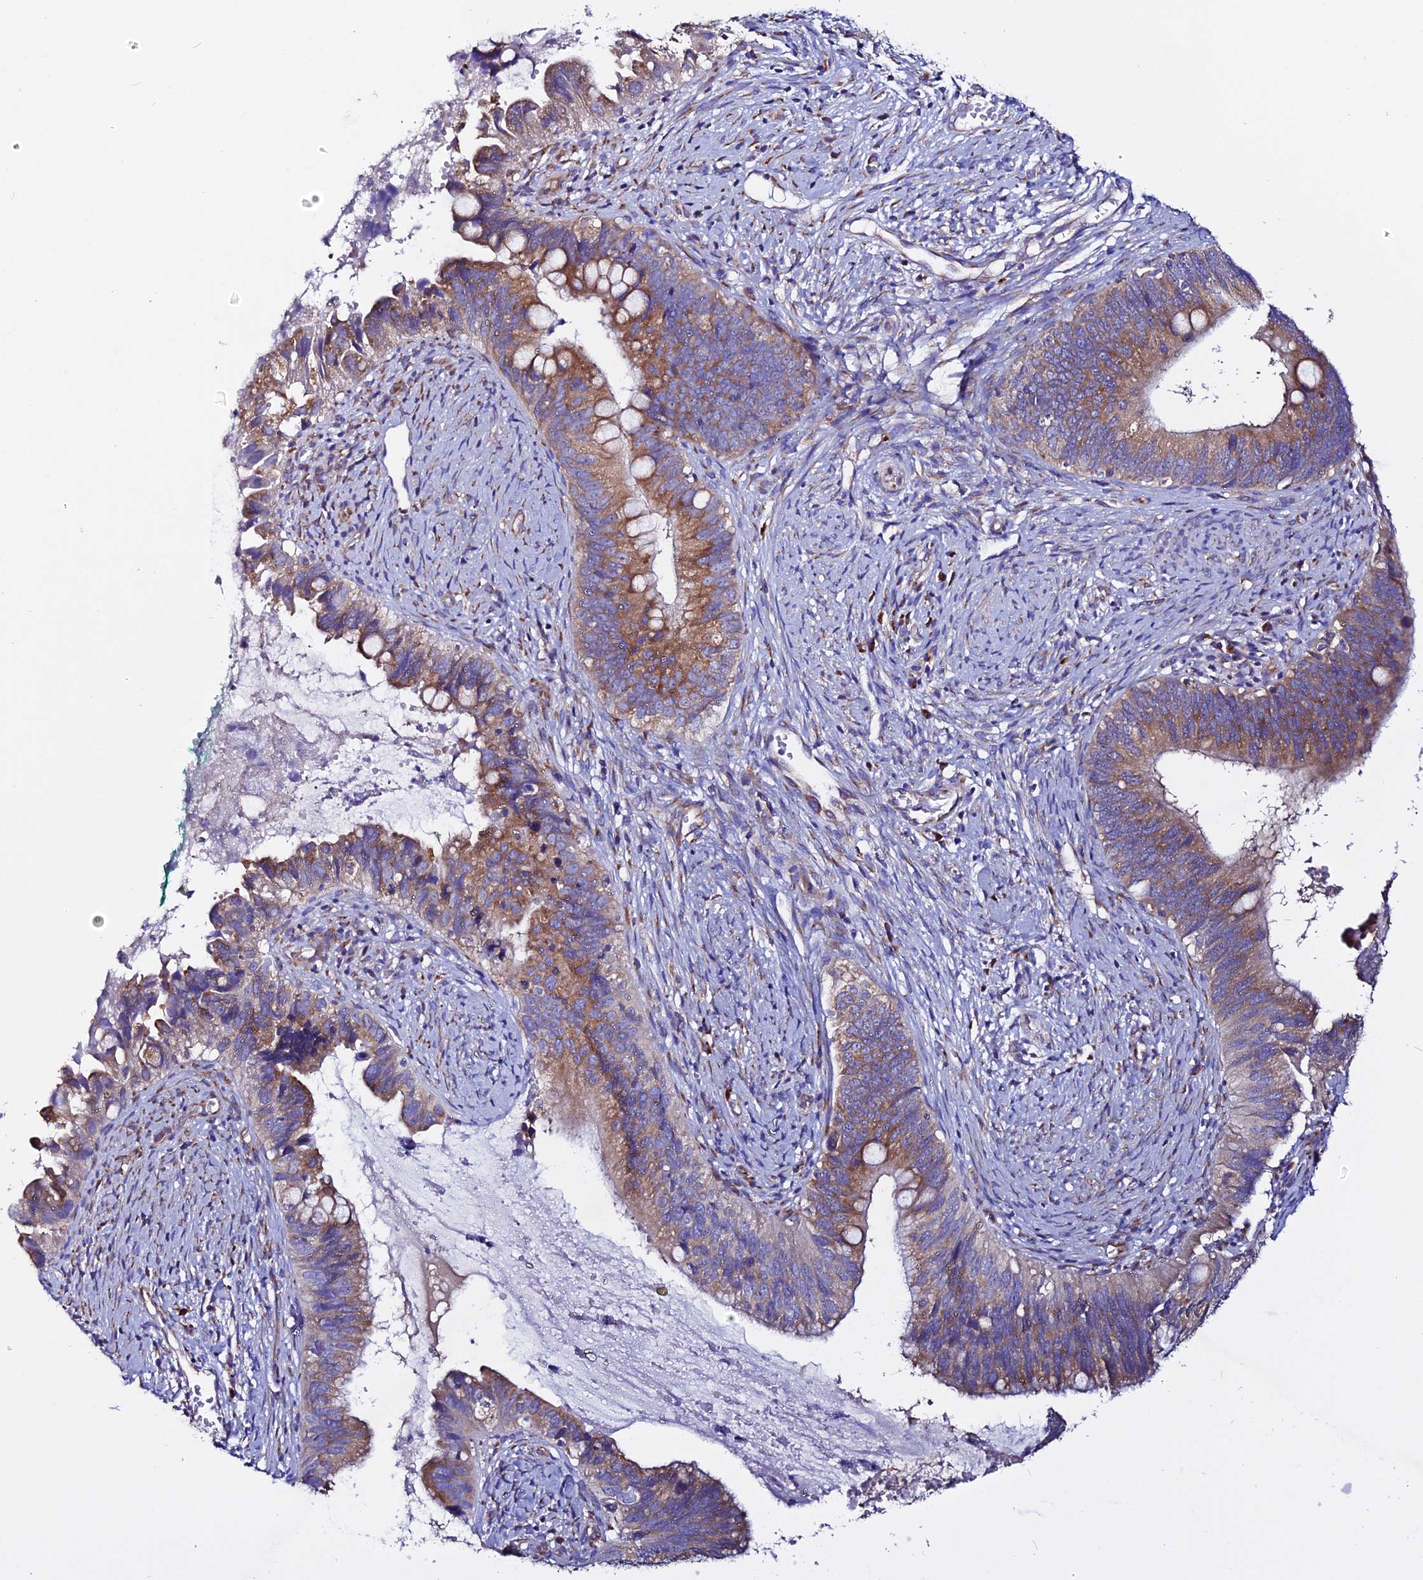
{"staining": {"intensity": "moderate", "quantity": ">75%", "location": "cytoplasmic/membranous"}, "tissue": "cervical cancer", "cell_type": "Tumor cells", "image_type": "cancer", "snomed": [{"axis": "morphology", "description": "Adenocarcinoma, NOS"}, {"axis": "topography", "description": "Cervix"}], "caption": "A high-resolution micrograph shows immunohistochemistry staining of cervical adenocarcinoma, which shows moderate cytoplasmic/membranous expression in about >75% of tumor cells.", "gene": "EEF1G", "patient": {"sex": "female", "age": 42}}